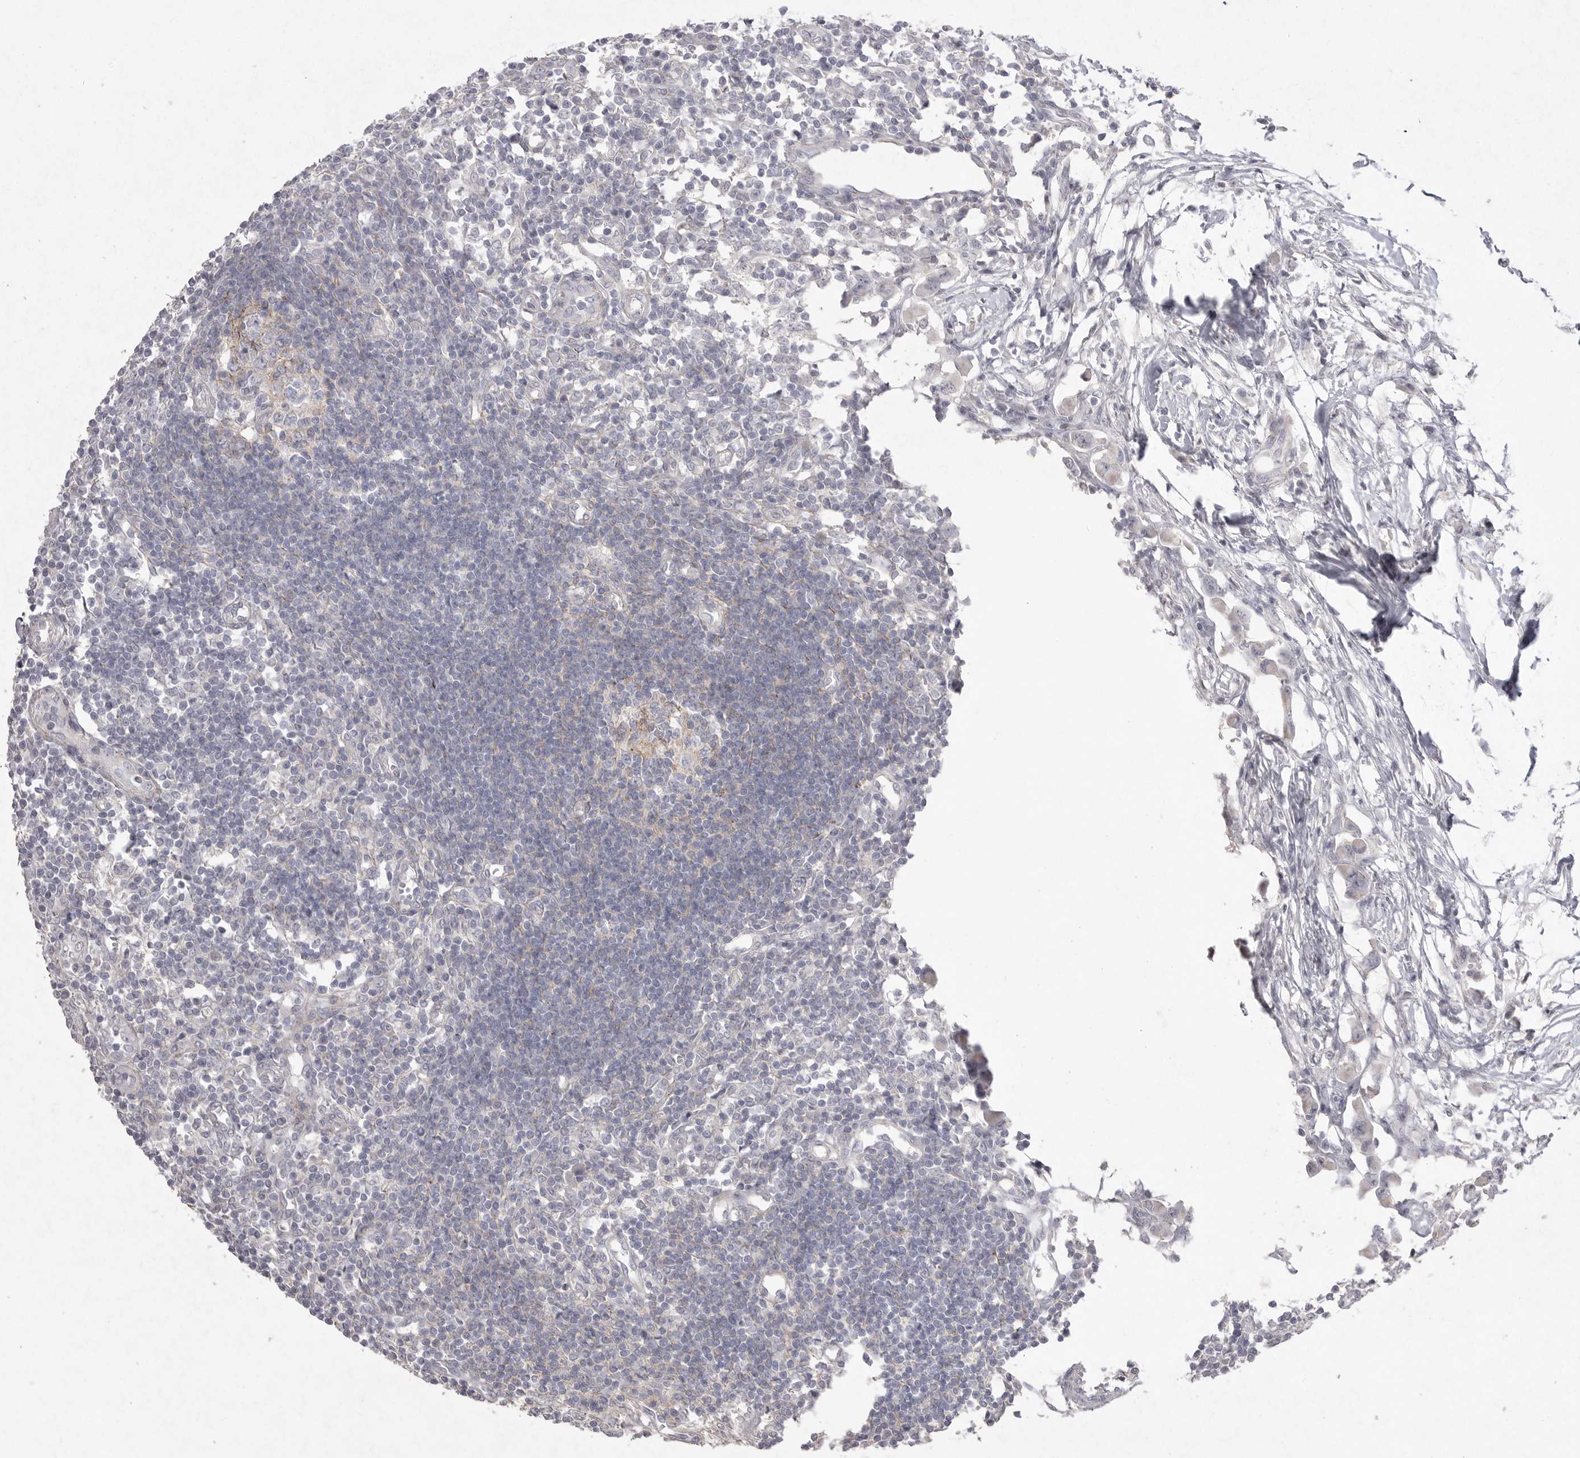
{"staining": {"intensity": "strong", "quantity": "<25%", "location": "cytoplasmic/membranous"}, "tissue": "lymph node", "cell_type": "Germinal center cells", "image_type": "normal", "snomed": [{"axis": "morphology", "description": "Normal tissue, NOS"}, {"axis": "morphology", "description": "Malignant melanoma, Metastatic site"}, {"axis": "topography", "description": "Lymph node"}], "caption": "The image shows immunohistochemical staining of normal lymph node. There is strong cytoplasmic/membranous expression is appreciated in about <25% of germinal center cells.", "gene": "VANGL2", "patient": {"sex": "male", "age": 41}}